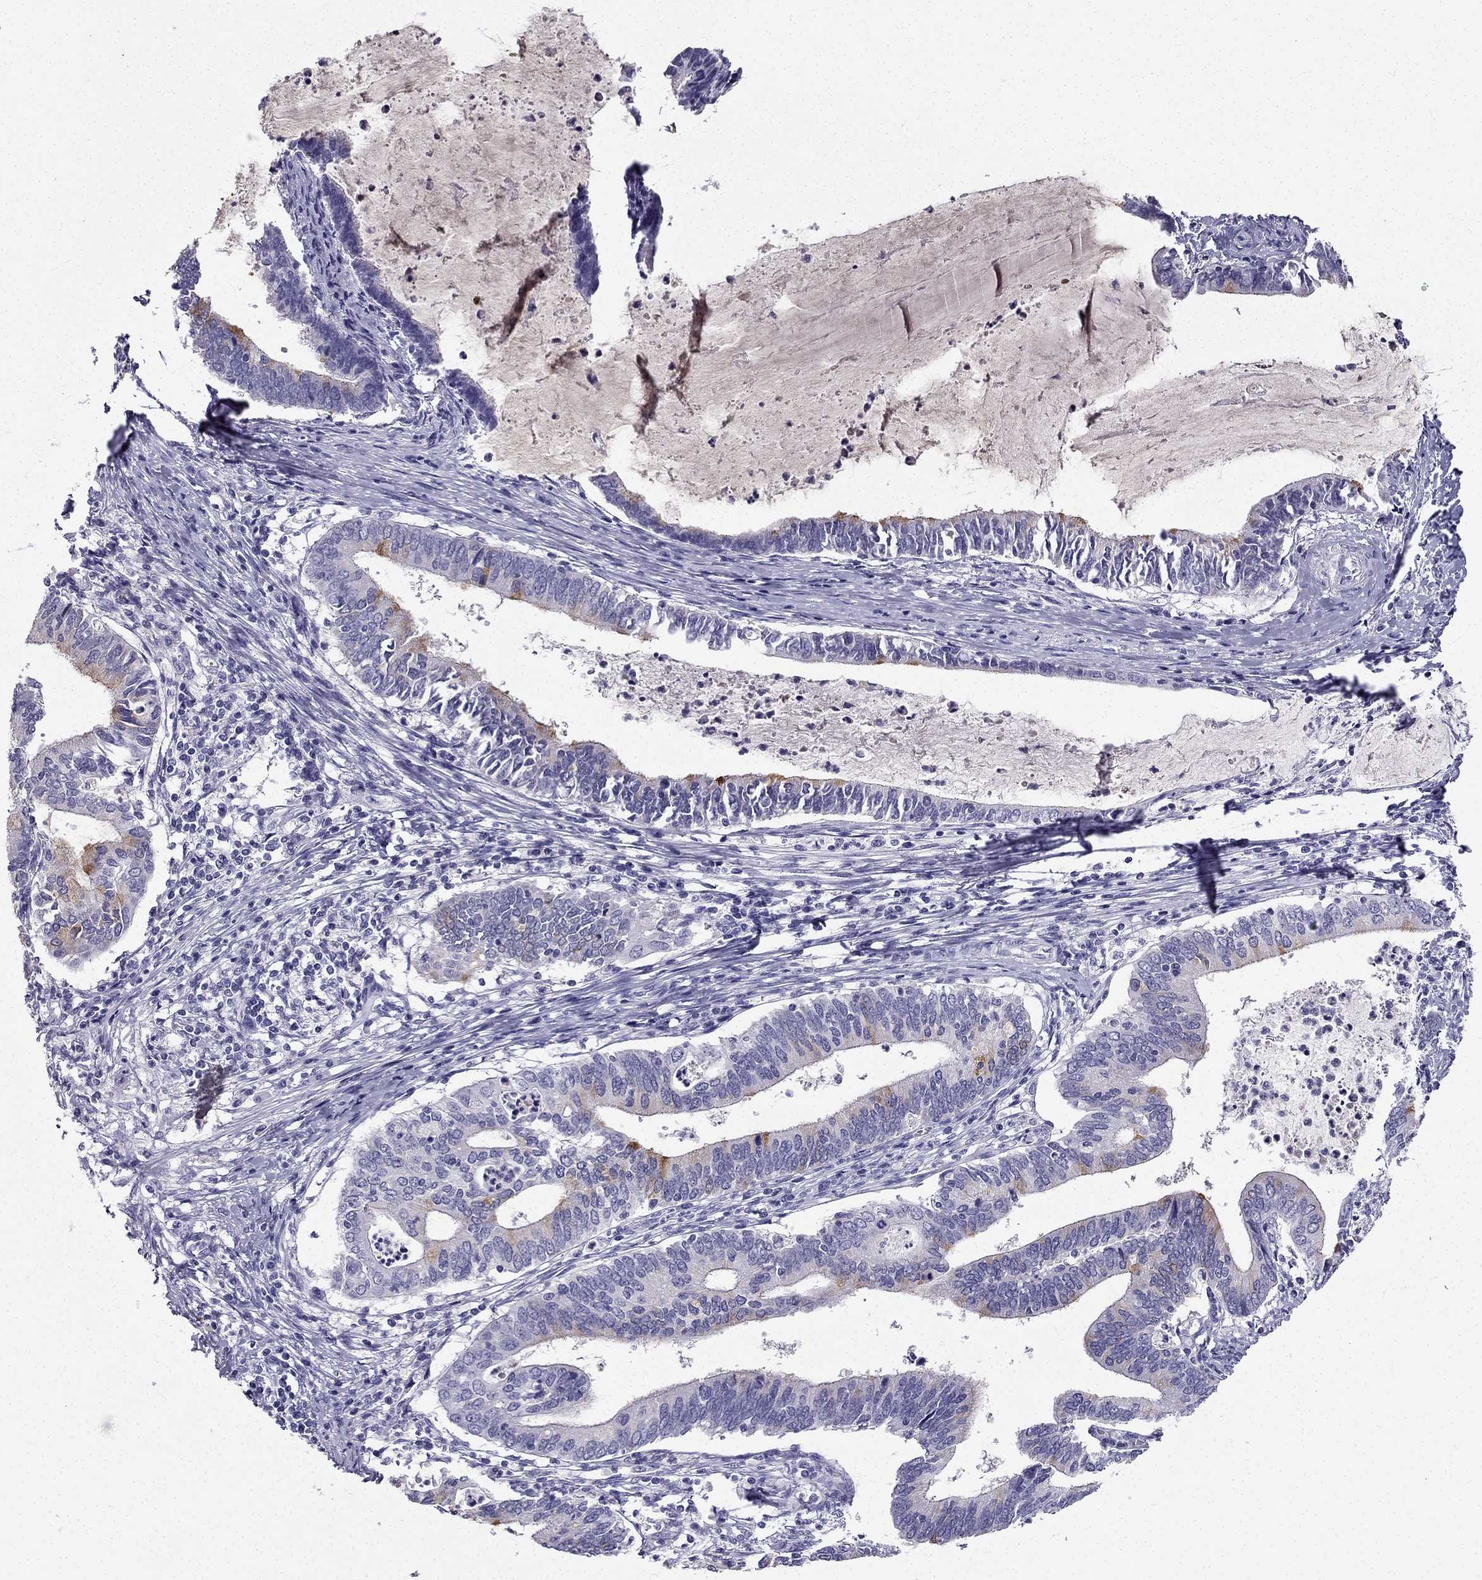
{"staining": {"intensity": "strong", "quantity": "<25%", "location": "cytoplasmic/membranous"}, "tissue": "cervical cancer", "cell_type": "Tumor cells", "image_type": "cancer", "snomed": [{"axis": "morphology", "description": "Adenocarcinoma, NOS"}, {"axis": "topography", "description": "Cervix"}], "caption": "Immunohistochemistry (IHC) (DAB (3,3'-diaminobenzidine)) staining of cervical adenocarcinoma demonstrates strong cytoplasmic/membranous protein positivity in approximately <25% of tumor cells. Ihc stains the protein in brown and the nuclei are stained blue.", "gene": "TFF3", "patient": {"sex": "female", "age": 42}}